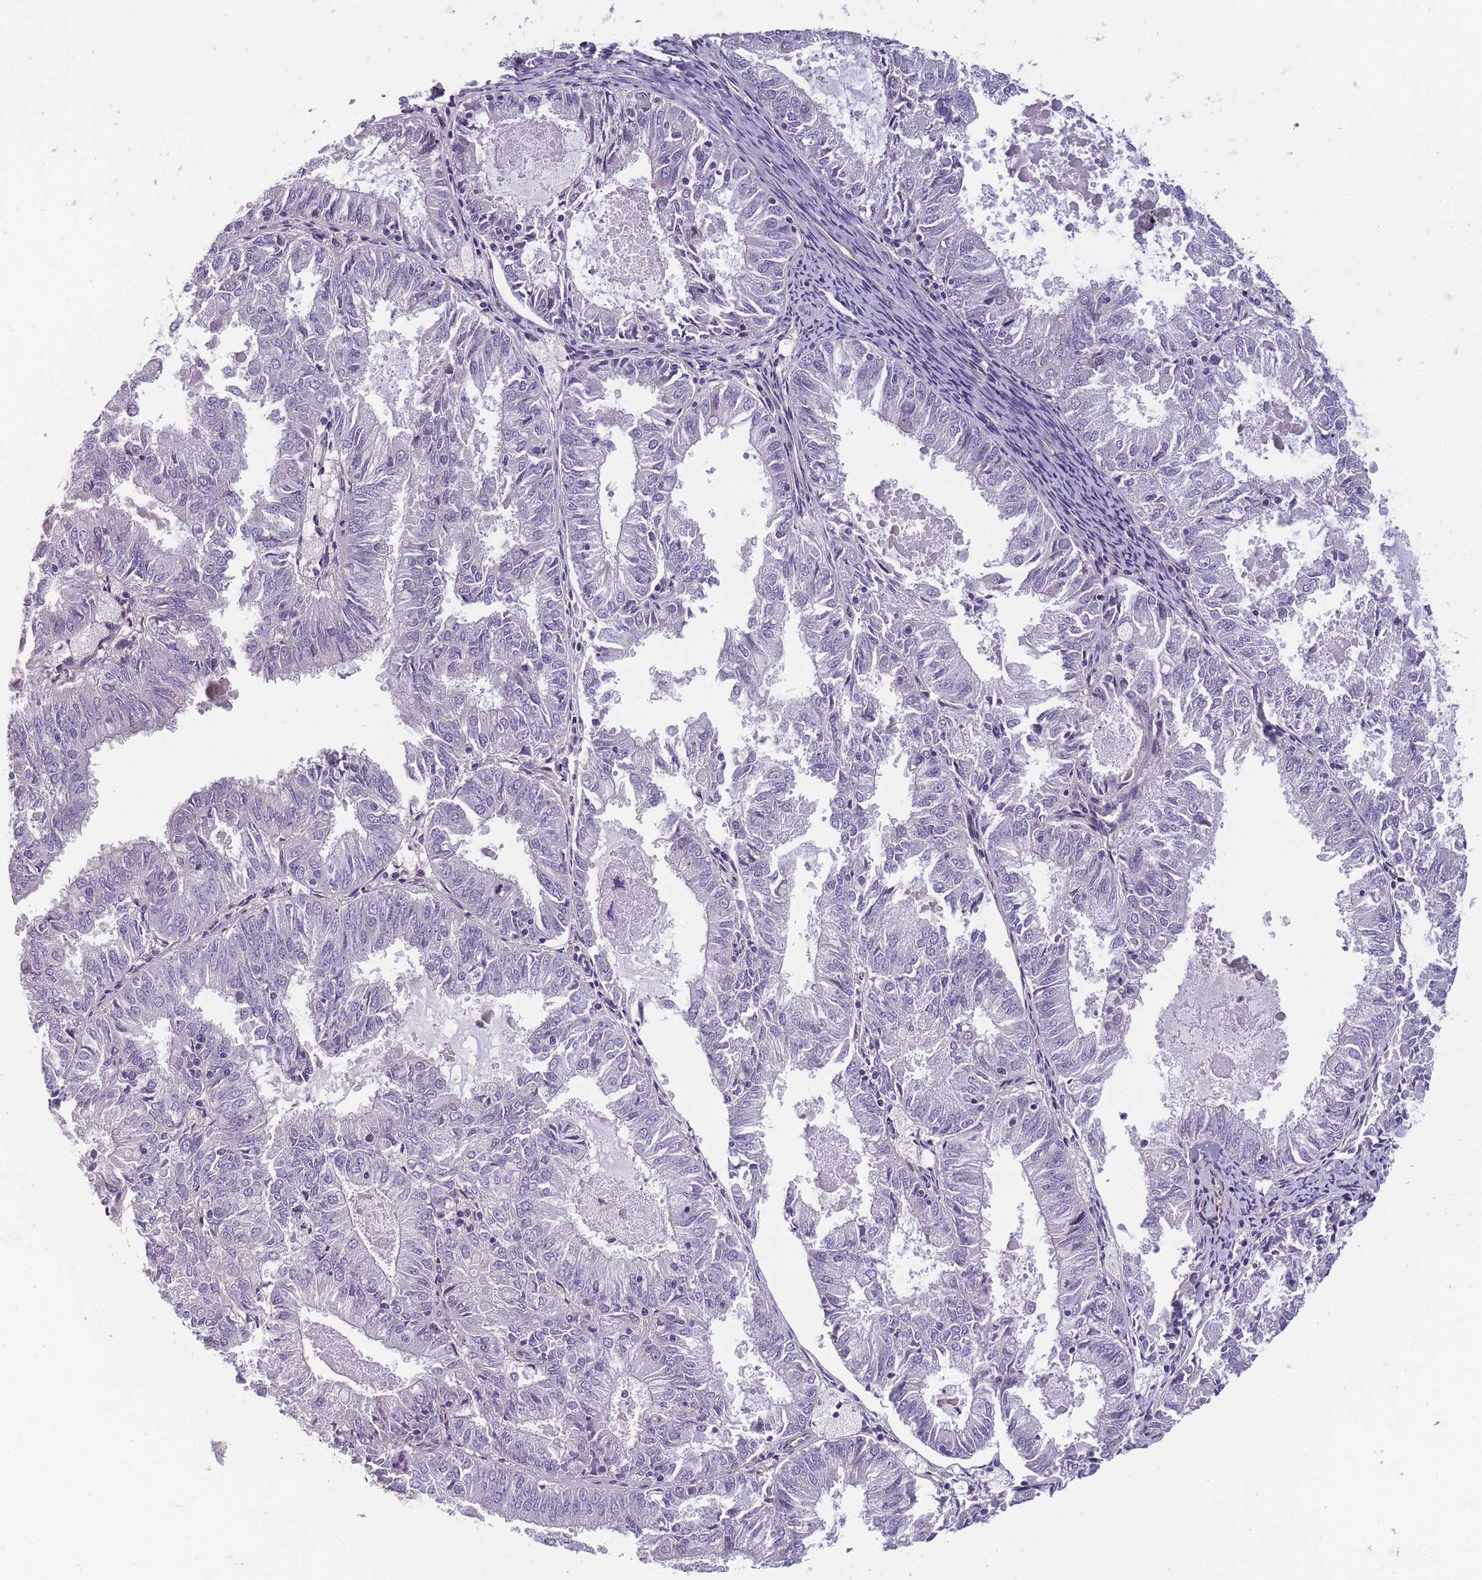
{"staining": {"intensity": "negative", "quantity": "none", "location": "none"}, "tissue": "endometrial cancer", "cell_type": "Tumor cells", "image_type": "cancer", "snomed": [{"axis": "morphology", "description": "Adenocarcinoma, NOS"}, {"axis": "topography", "description": "Endometrium"}], "caption": "High magnification brightfield microscopy of endometrial adenocarcinoma stained with DAB (brown) and counterstained with hematoxylin (blue): tumor cells show no significant positivity.", "gene": "FAM83F", "patient": {"sex": "female", "age": 57}}